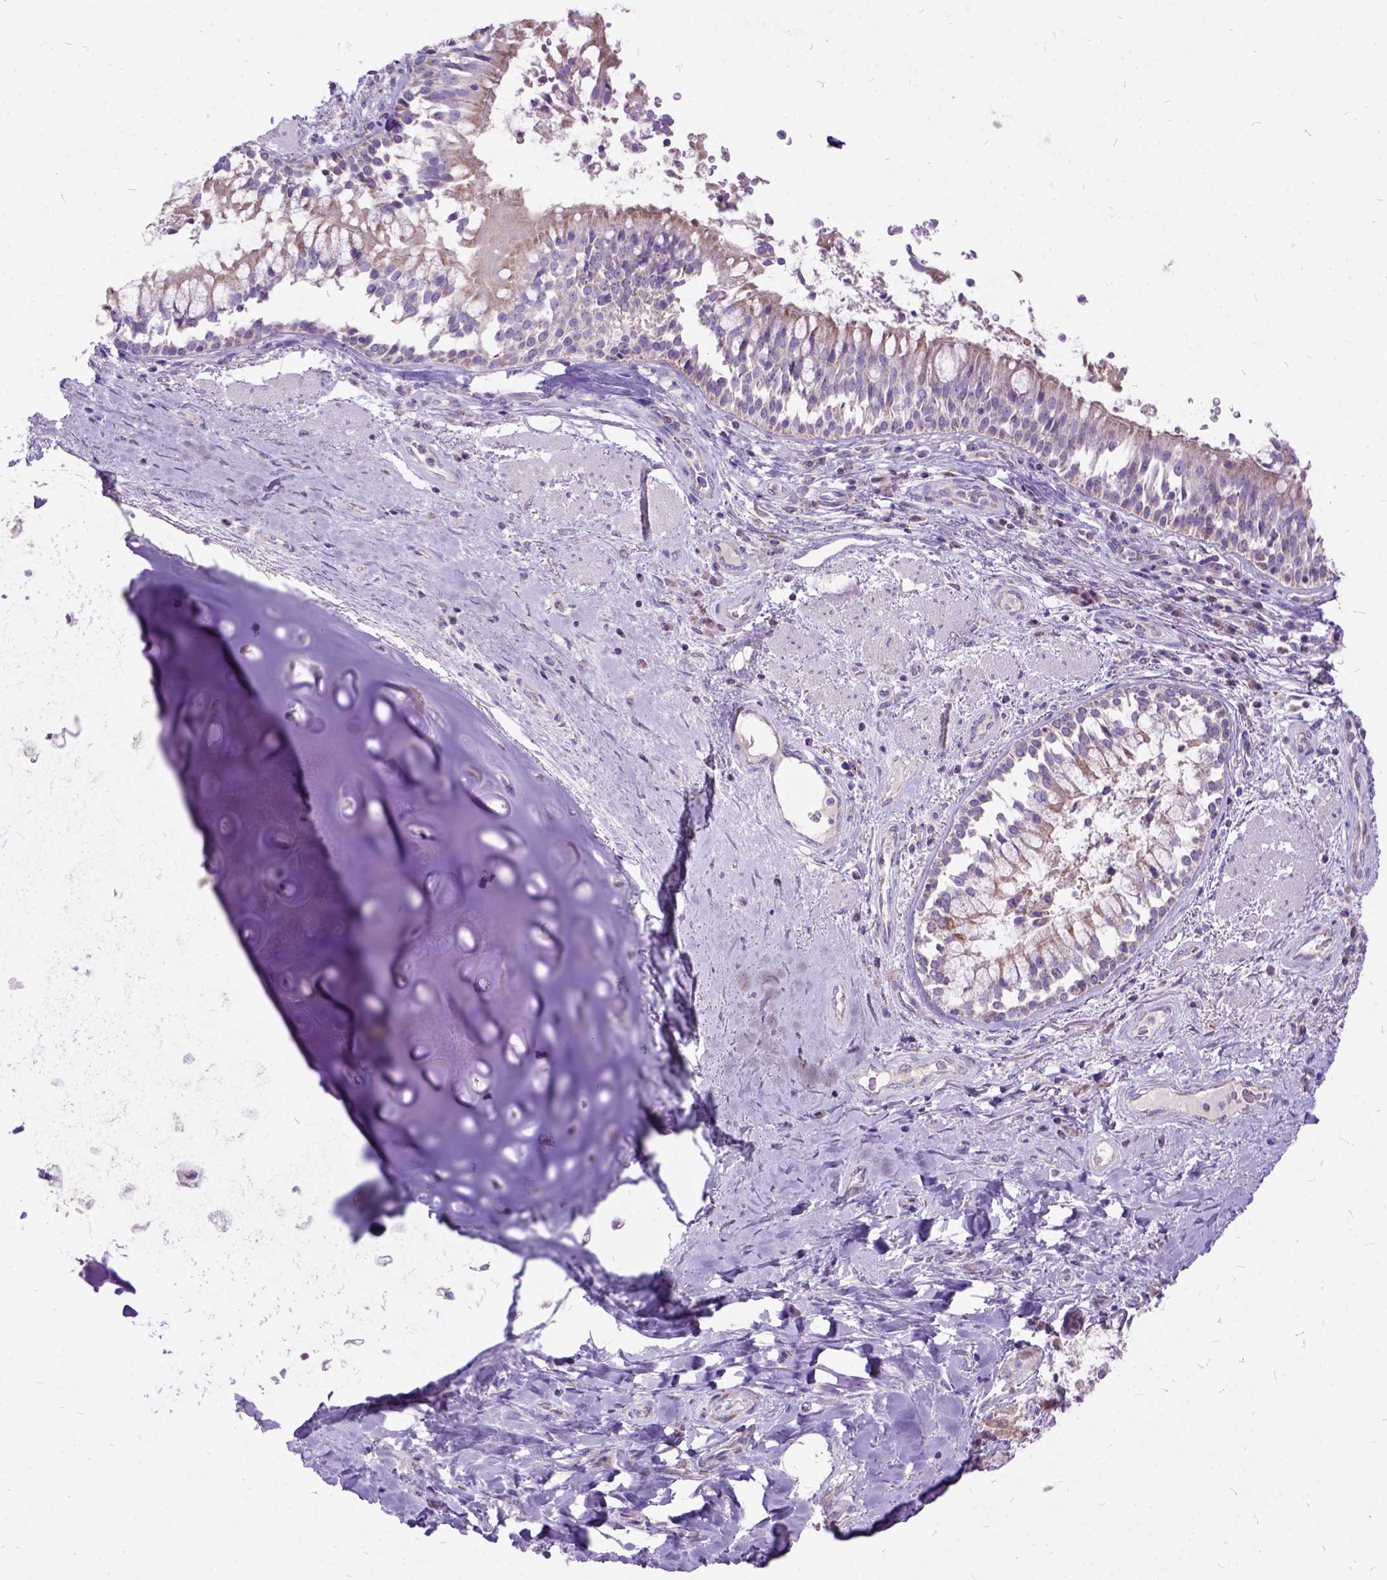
{"staining": {"intensity": "negative", "quantity": "none", "location": "none"}, "tissue": "soft tissue", "cell_type": "Chondrocytes", "image_type": "normal", "snomed": [{"axis": "morphology", "description": "Normal tissue, NOS"}, {"axis": "topography", "description": "Cartilage tissue"}, {"axis": "topography", "description": "Bronchus"}], "caption": "Soft tissue was stained to show a protein in brown. There is no significant expression in chondrocytes. The staining is performed using DAB (3,3'-diaminobenzidine) brown chromogen with nuclei counter-stained in using hematoxylin.", "gene": "CTAG2", "patient": {"sex": "male", "age": 64}}